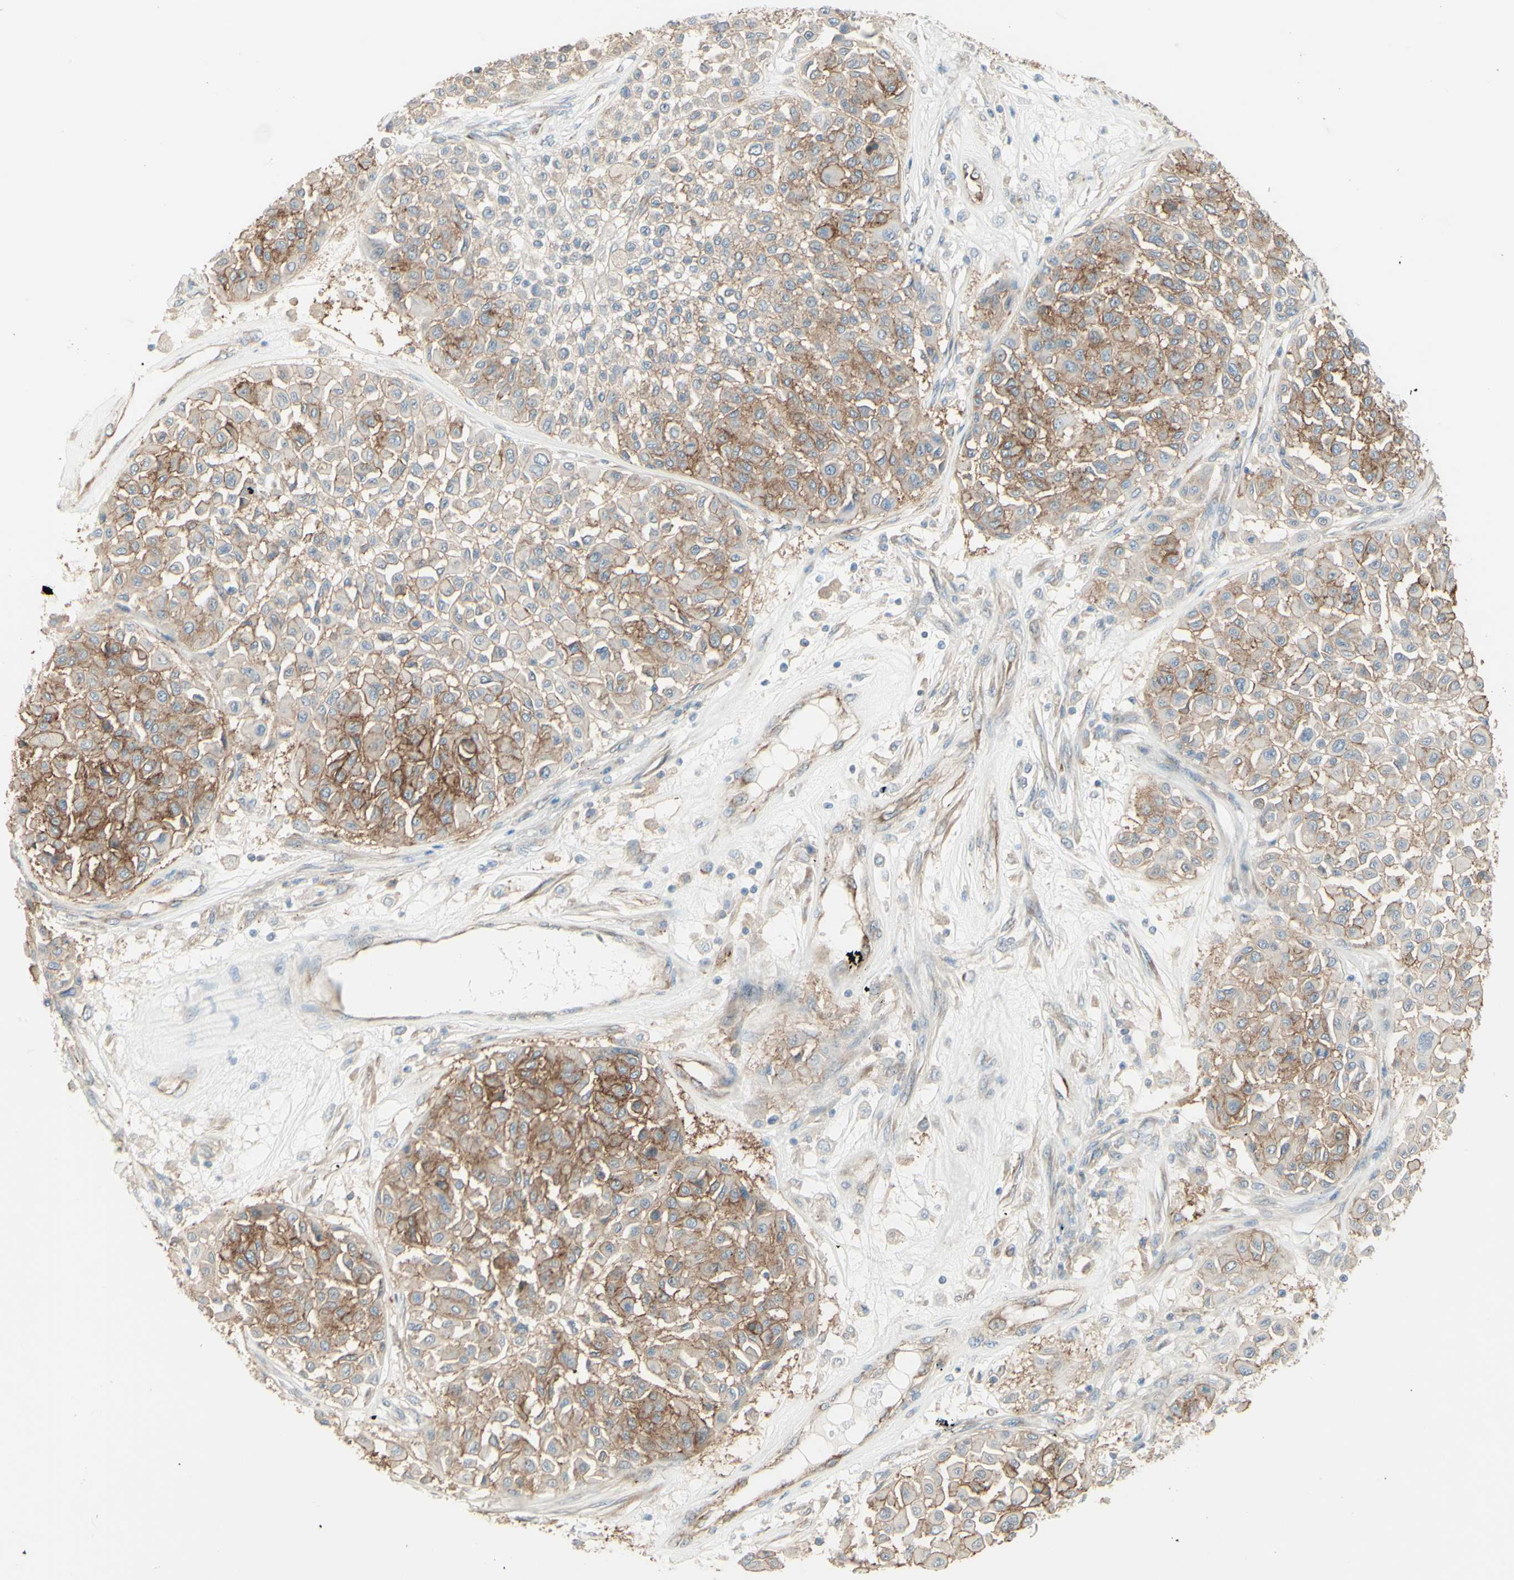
{"staining": {"intensity": "moderate", "quantity": ">75%", "location": "cytoplasmic/membranous"}, "tissue": "melanoma", "cell_type": "Tumor cells", "image_type": "cancer", "snomed": [{"axis": "morphology", "description": "Malignant melanoma, Metastatic site"}, {"axis": "topography", "description": "Soft tissue"}], "caption": "Malignant melanoma (metastatic site) stained with a brown dye reveals moderate cytoplasmic/membranous positive staining in about >75% of tumor cells.", "gene": "RNF149", "patient": {"sex": "male", "age": 41}}